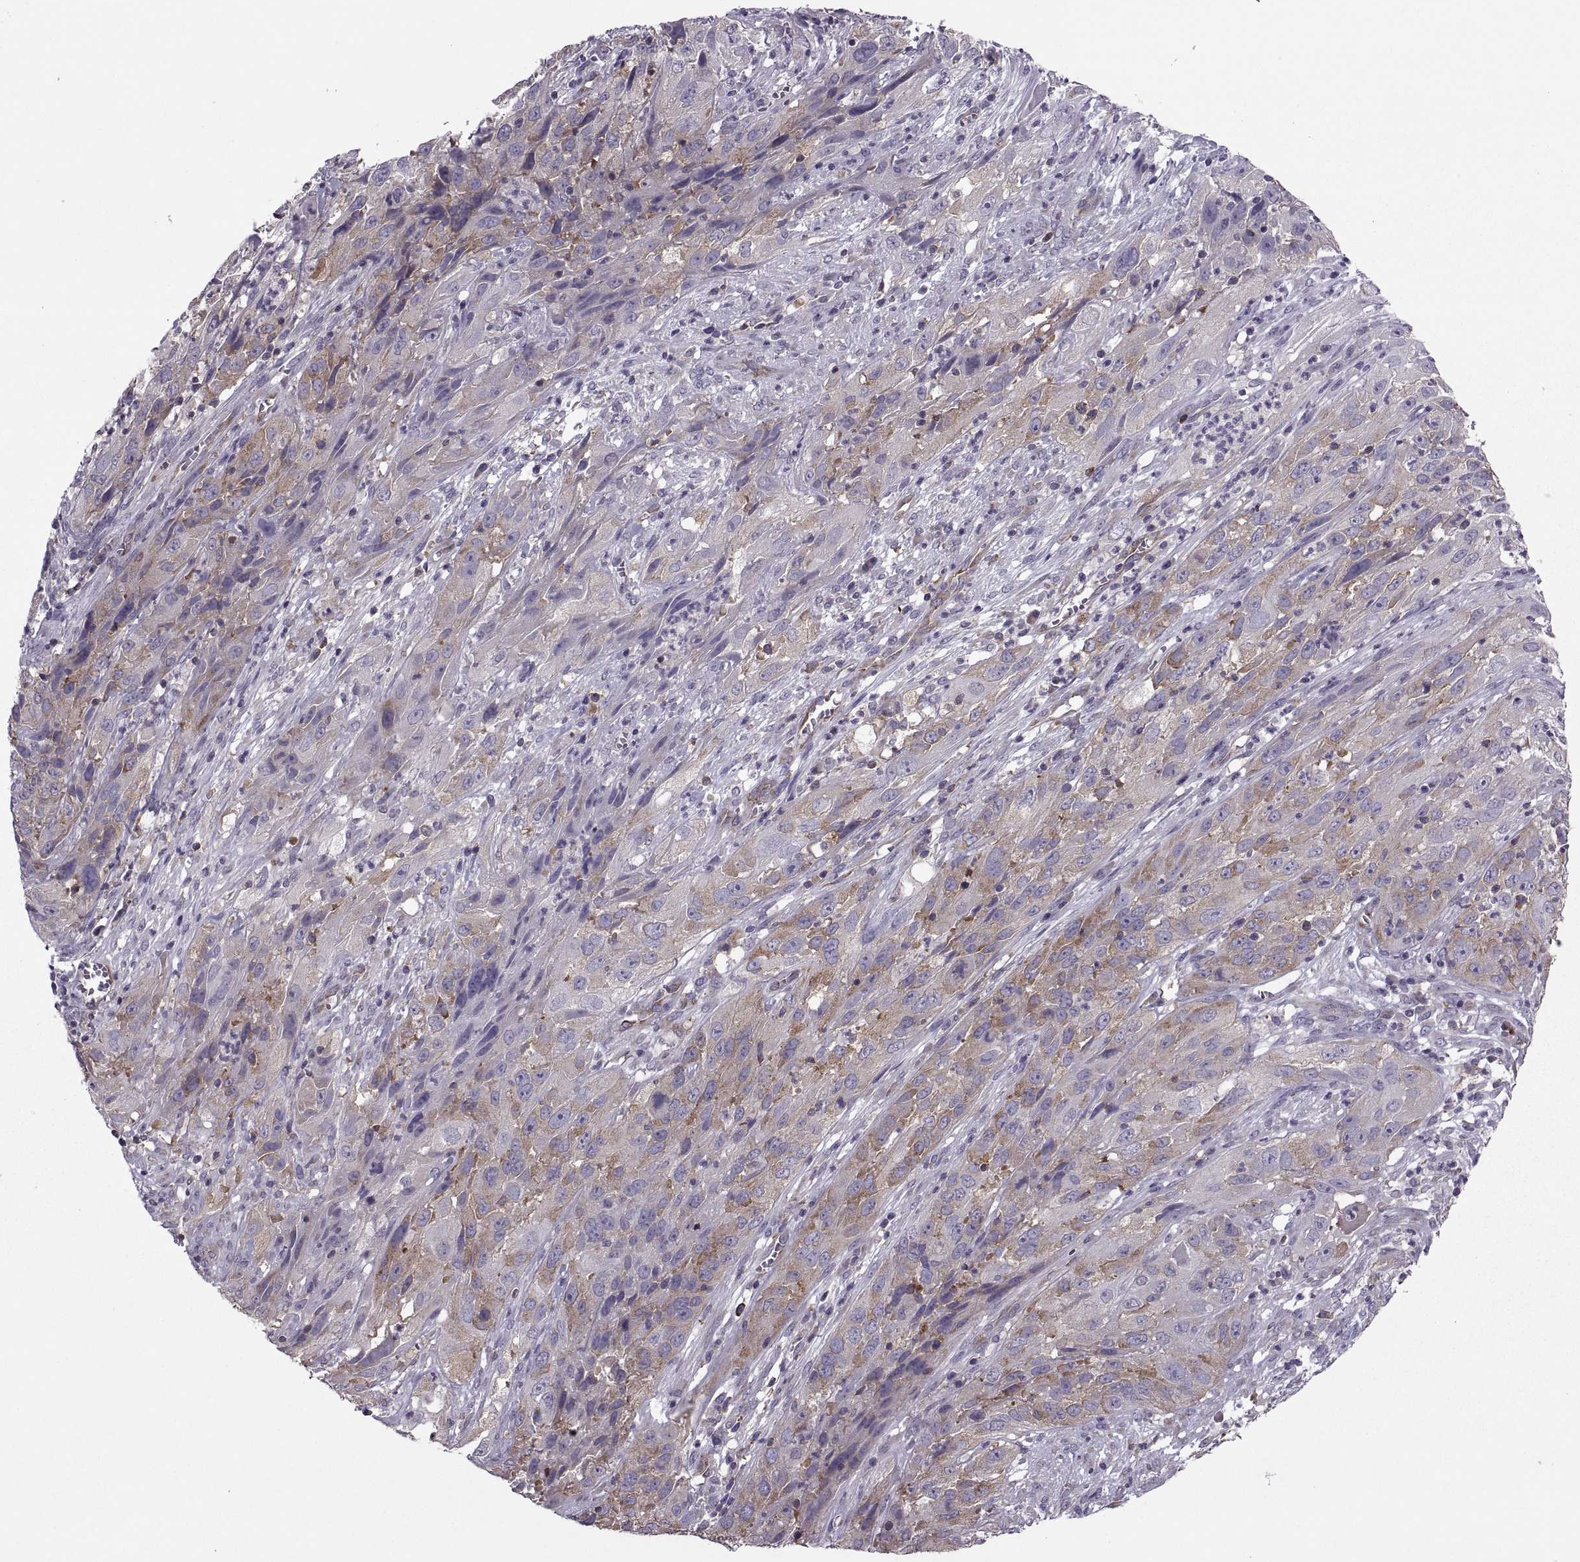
{"staining": {"intensity": "weak", "quantity": ">75%", "location": "cytoplasmic/membranous"}, "tissue": "cervical cancer", "cell_type": "Tumor cells", "image_type": "cancer", "snomed": [{"axis": "morphology", "description": "Squamous cell carcinoma, NOS"}, {"axis": "topography", "description": "Cervix"}], "caption": "Human cervical cancer (squamous cell carcinoma) stained with a brown dye exhibits weak cytoplasmic/membranous positive expression in about >75% of tumor cells.", "gene": "PABPC1", "patient": {"sex": "female", "age": 32}}